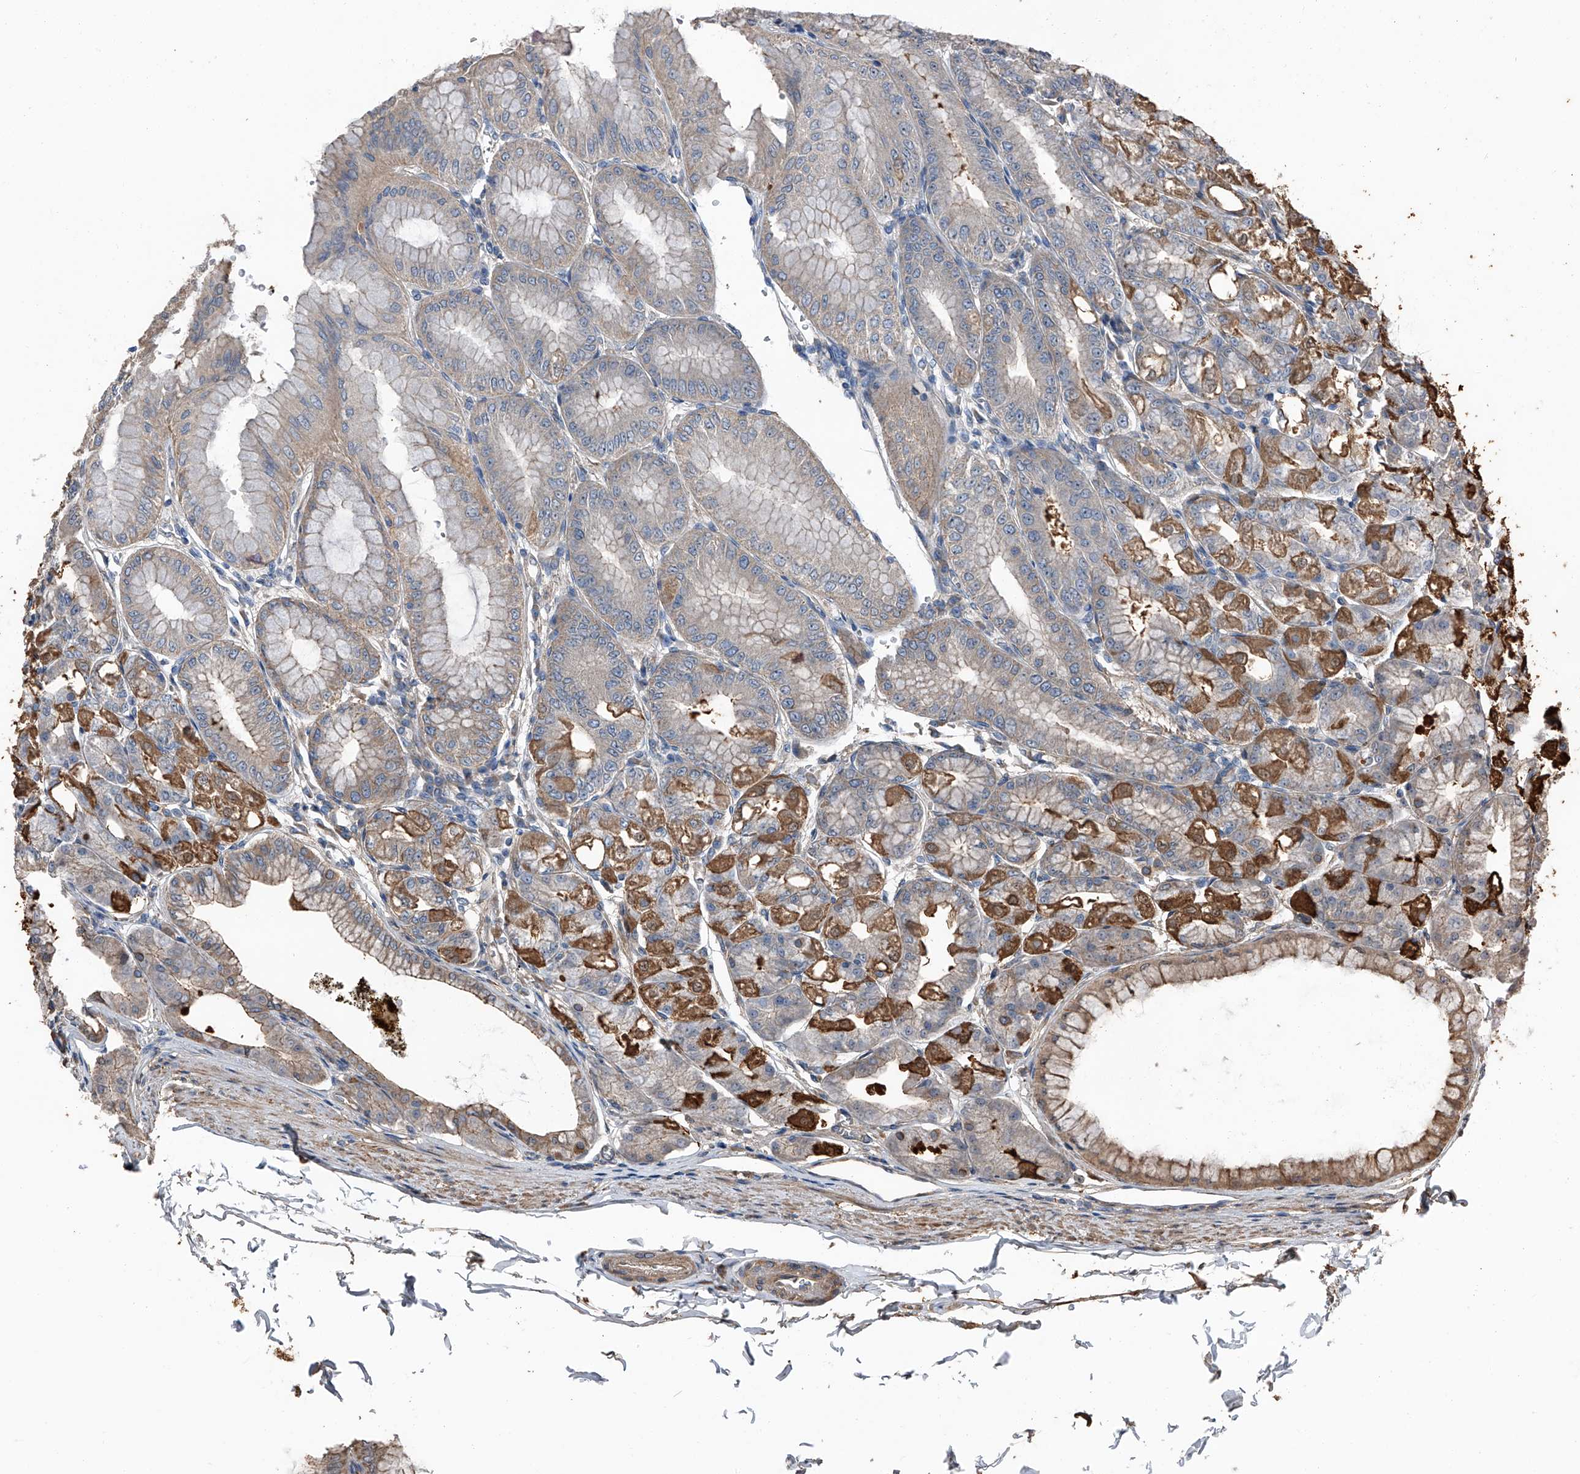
{"staining": {"intensity": "strong", "quantity": "25%-75%", "location": "cytoplasmic/membranous"}, "tissue": "stomach", "cell_type": "Glandular cells", "image_type": "normal", "snomed": [{"axis": "morphology", "description": "Normal tissue, NOS"}, {"axis": "topography", "description": "Stomach, lower"}], "caption": "IHC histopathology image of normal human stomach stained for a protein (brown), which displays high levels of strong cytoplasmic/membranous expression in approximately 25%-75% of glandular cells.", "gene": "KCNJ2", "patient": {"sex": "male", "age": 71}}